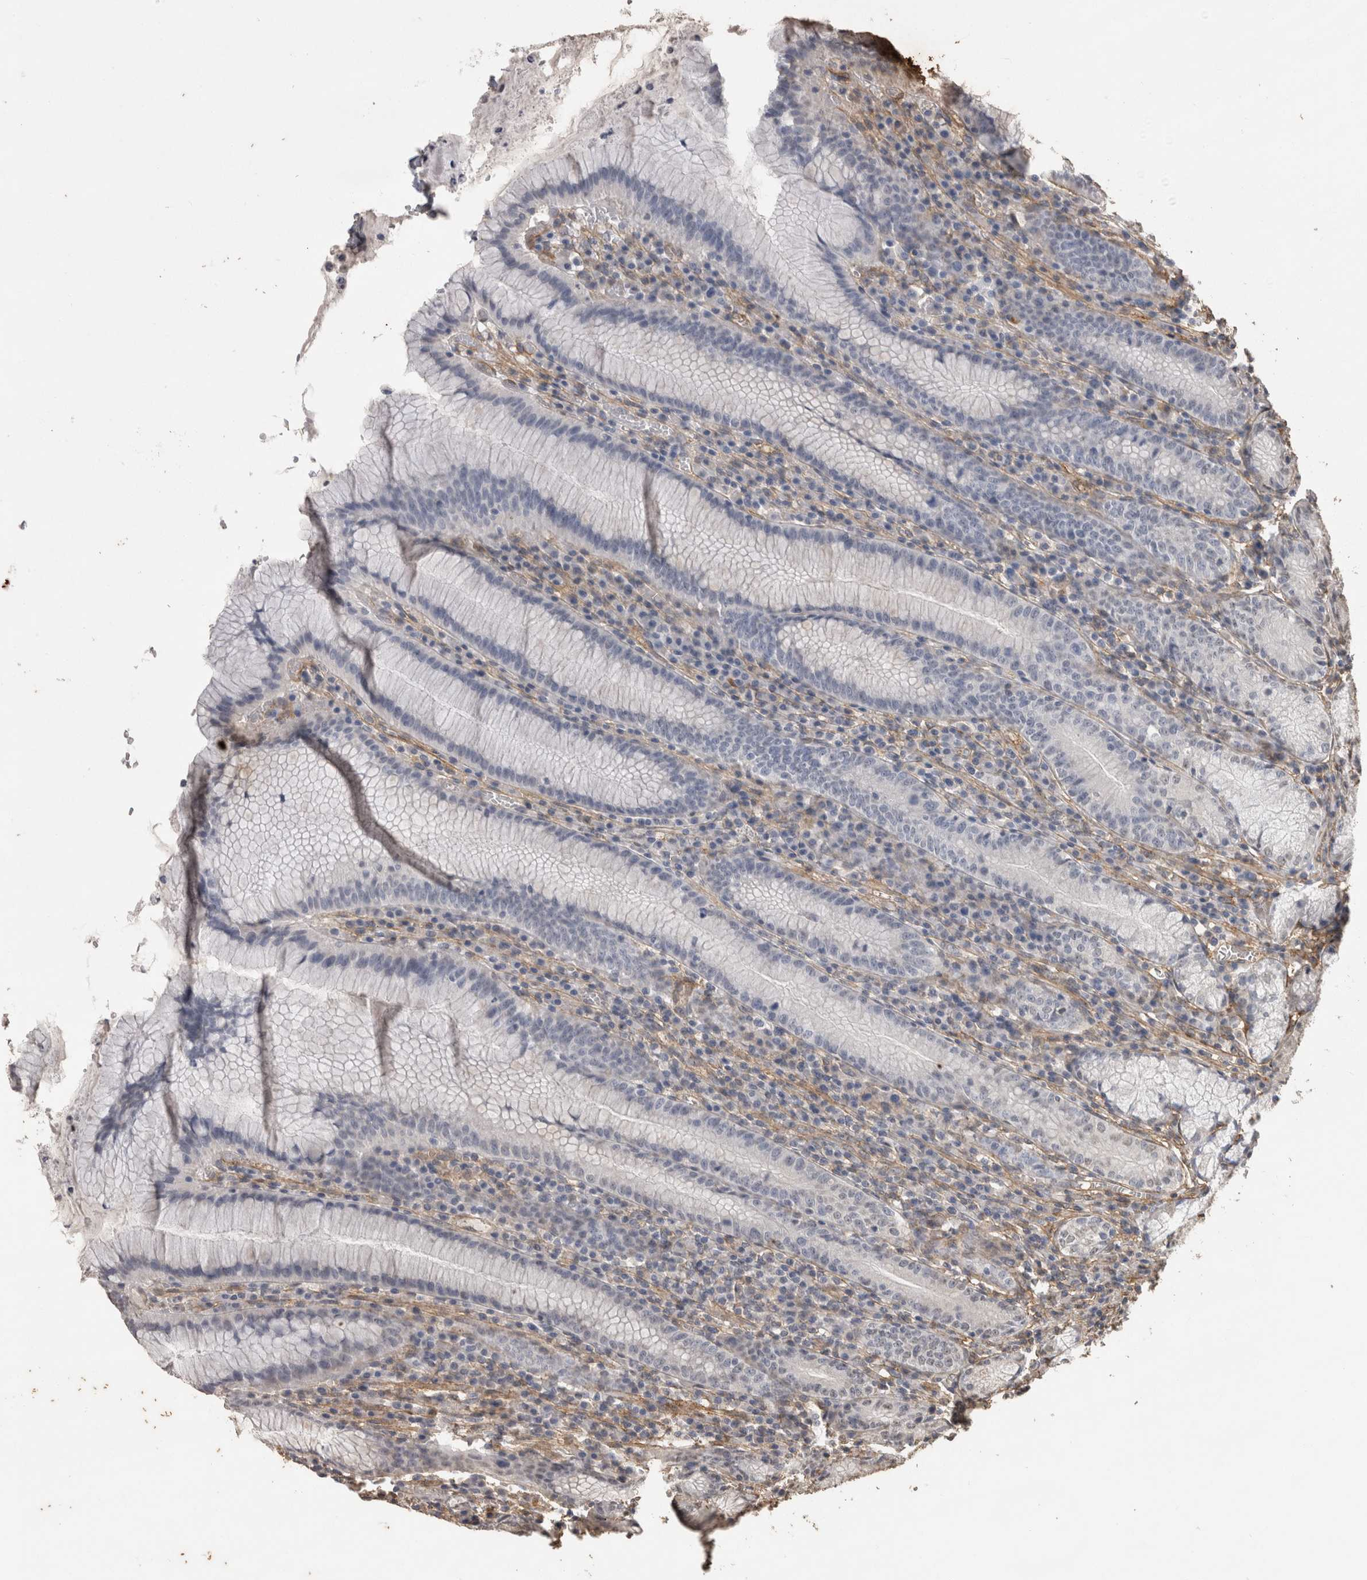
{"staining": {"intensity": "negative", "quantity": "none", "location": "none"}, "tissue": "stomach", "cell_type": "Glandular cells", "image_type": "normal", "snomed": [{"axis": "morphology", "description": "Normal tissue, NOS"}, {"axis": "topography", "description": "Stomach"}], "caption": "This is an IHC histopathology image of unremarkable stomach. There is no expression in glandular cells.", "gene": "RECK", "patient": {"sex": "male", "age": 55}}